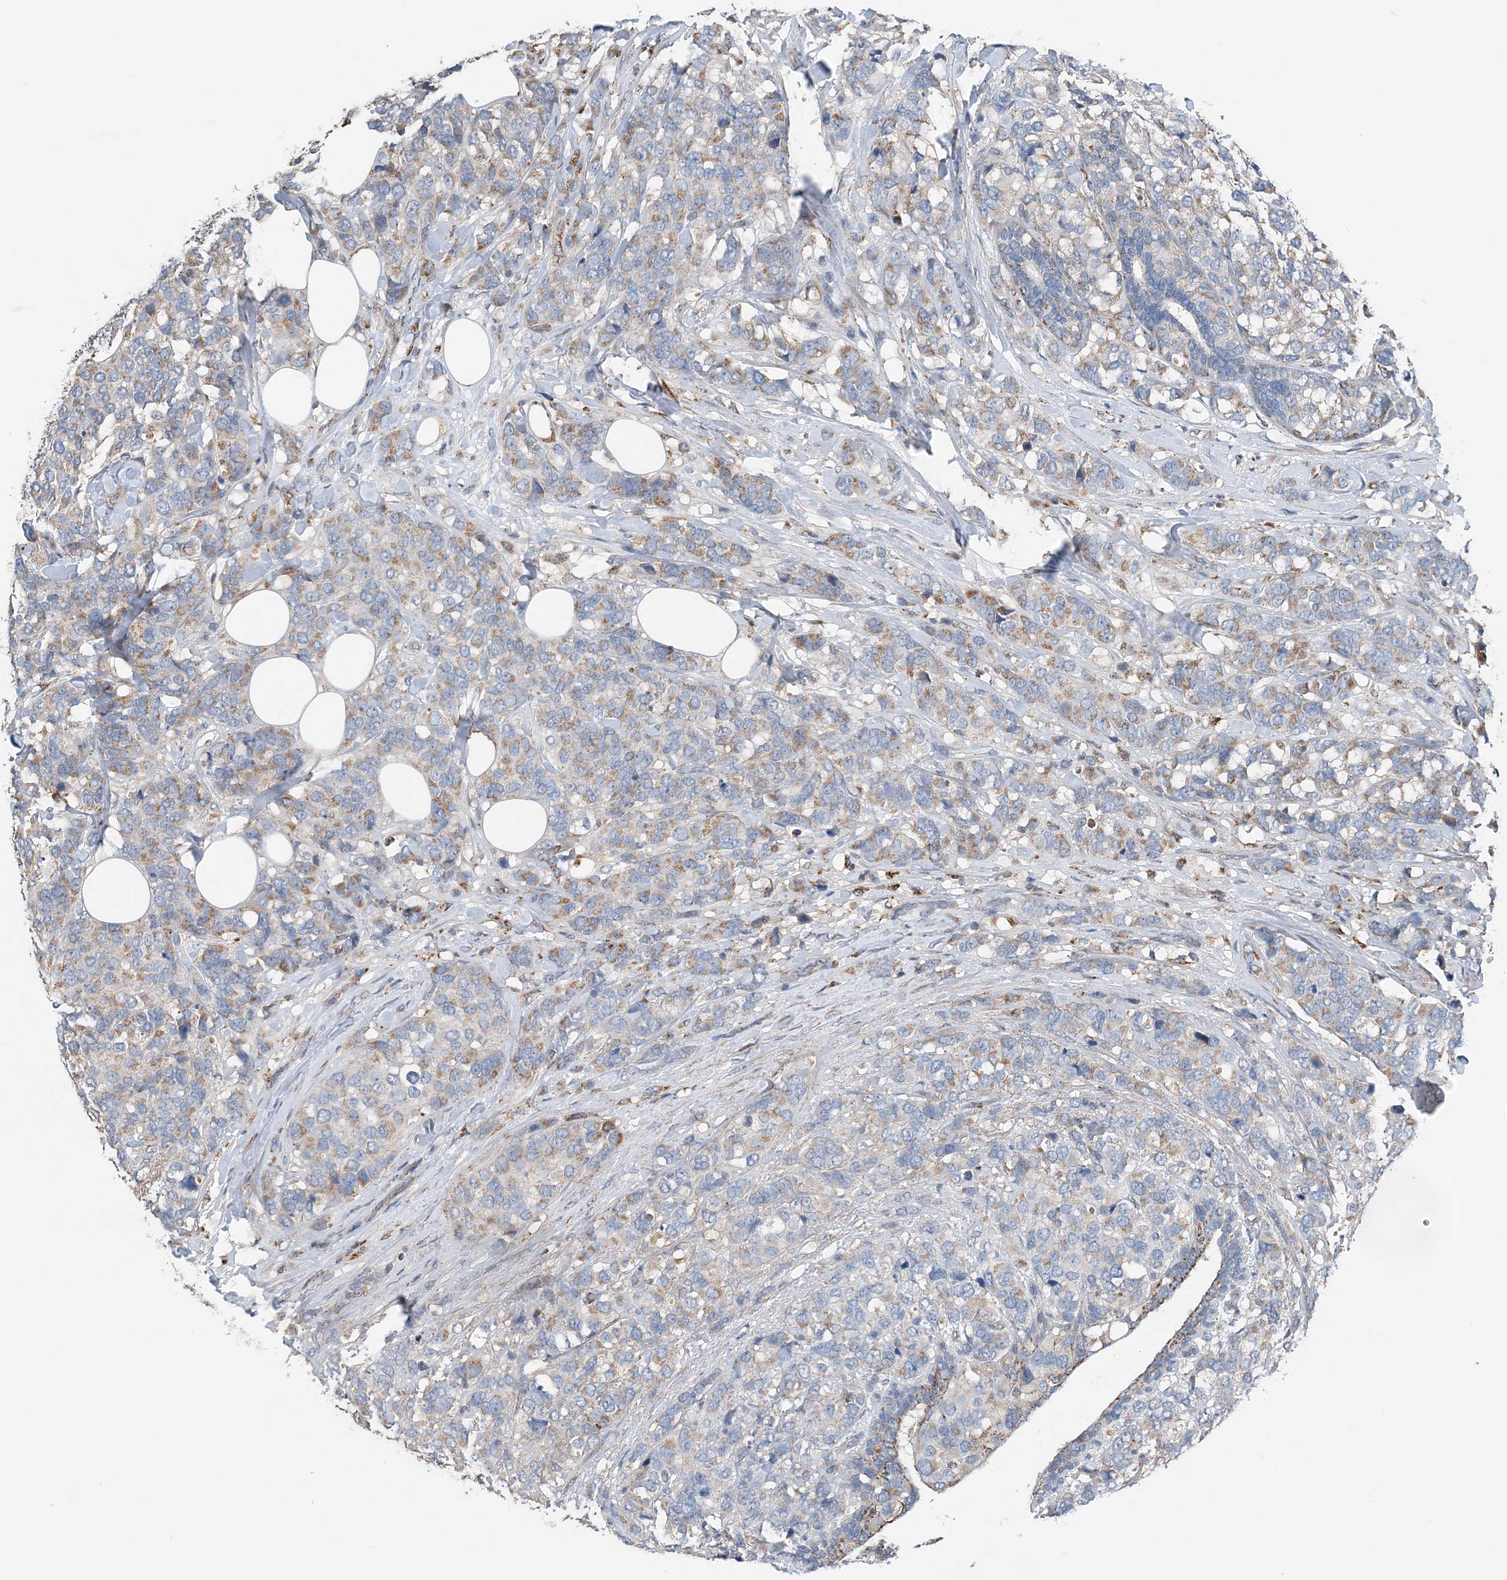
{"staining": {"intensity": "weak", "quantity": "25%-75%", "location": "cytoplasmic/membranous"}, "tissue": "breast cancer", "cell_type": "Tumor cells", "image_type": "cancer", "snomed": [{"axis": "morphology", "description": "Lobular carcinoma"}, {"axis": "topography", "description": "Breast"}], "caption": "A high-resolution image shows immunohistochemistry staining of breast cancer, which displays weak cytoplasmic/membranous staining in approximately 25%-75% of tumor cells.", "gene": "SPRY2", "patient": {"sex": "female", "age": 59}}